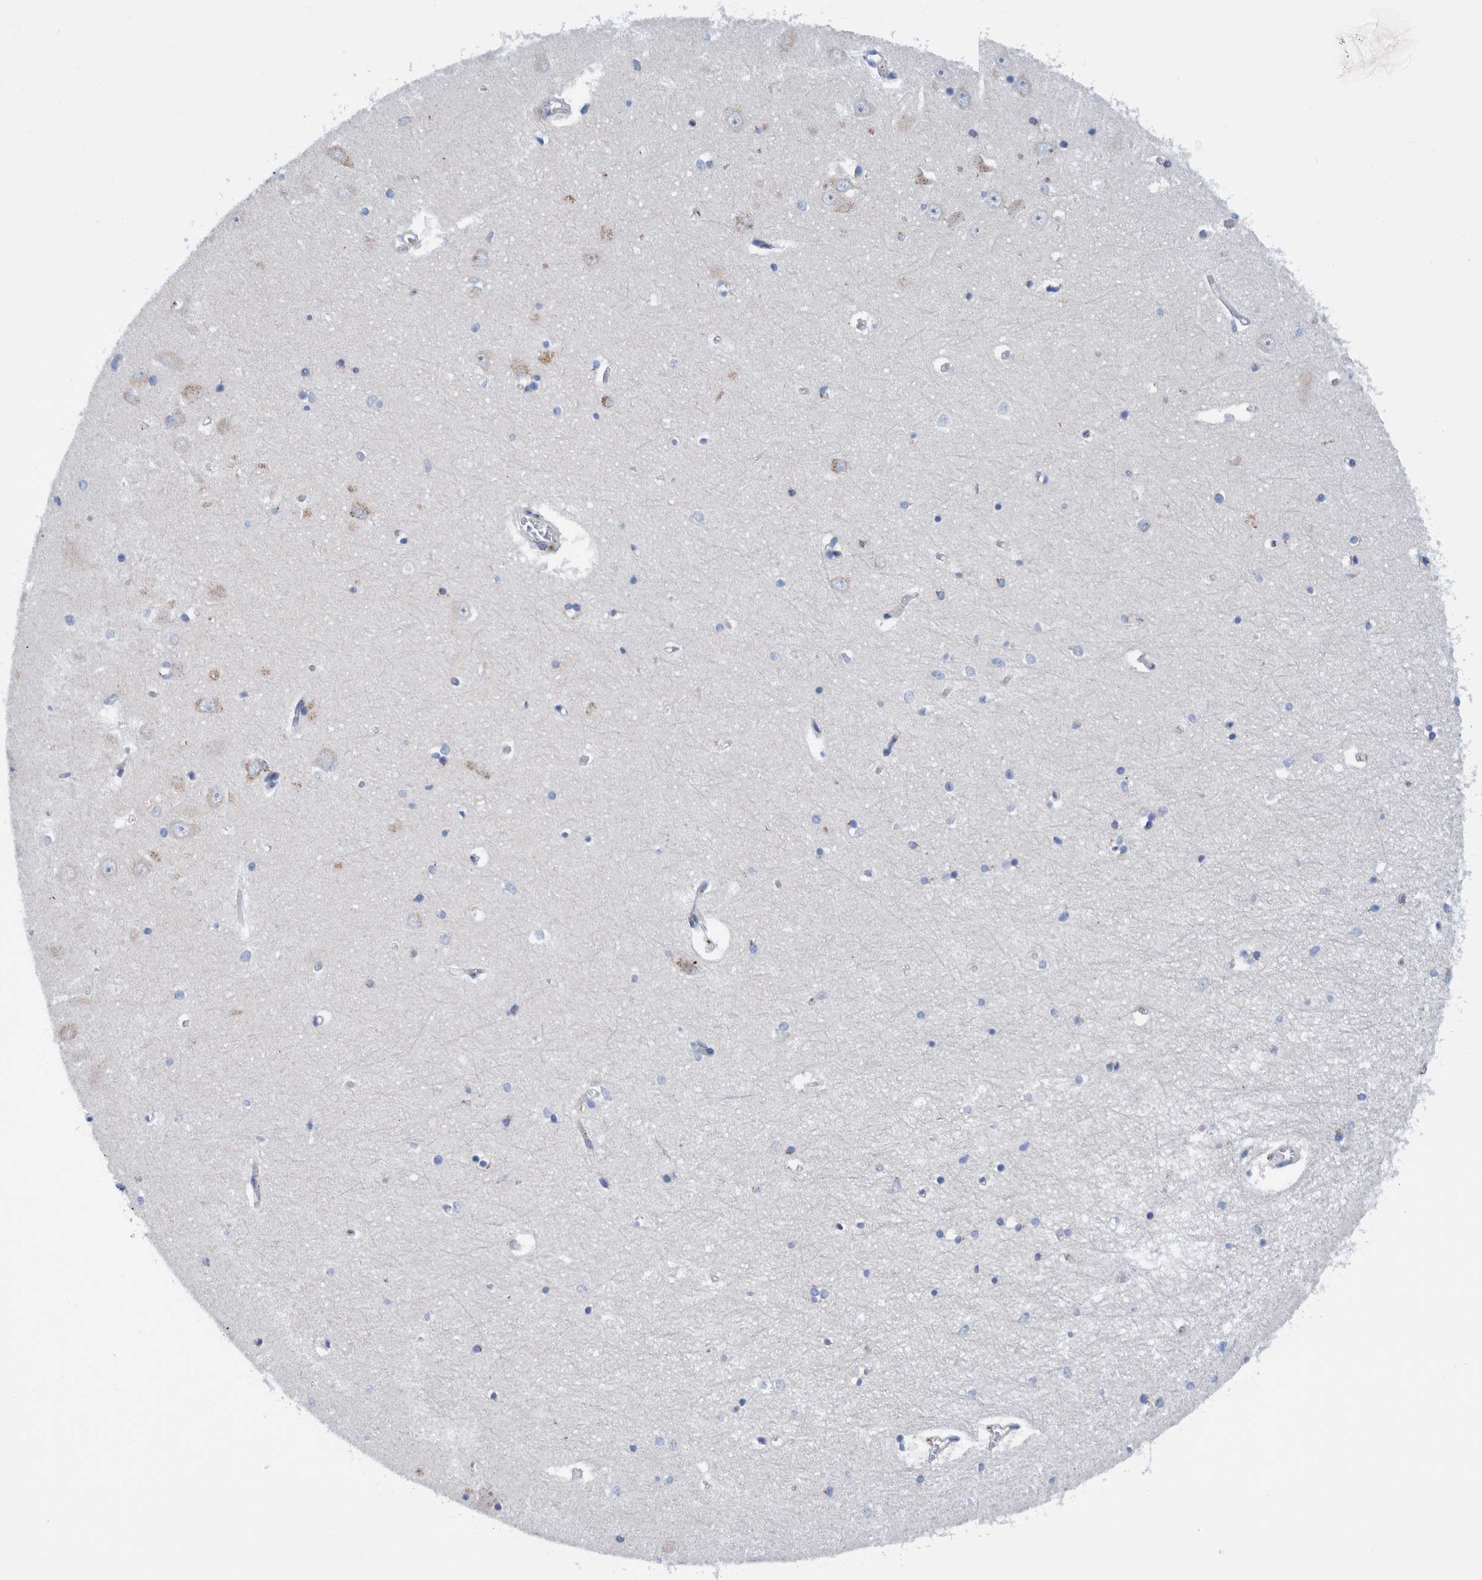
{"staining": {"intensity": "negative", "quantity": "none", "location": "none"}, "tissue": "hippocampus", "cell_type": "Glial cells", "image_type": "normal", "snomed": [{"axis": "morphology", "description": "Normal tissue, NOS"}, {"axis": "topography", "description": "Hippocampus"}], "caption": "Normal hippocampus was stained to show a protein in brown. There is no significant staining in glial cells. (DAB IHC with hematoxylin counter stain).", "gene": "TRIM58", "patient": {"sex": "male", "age": 70}}